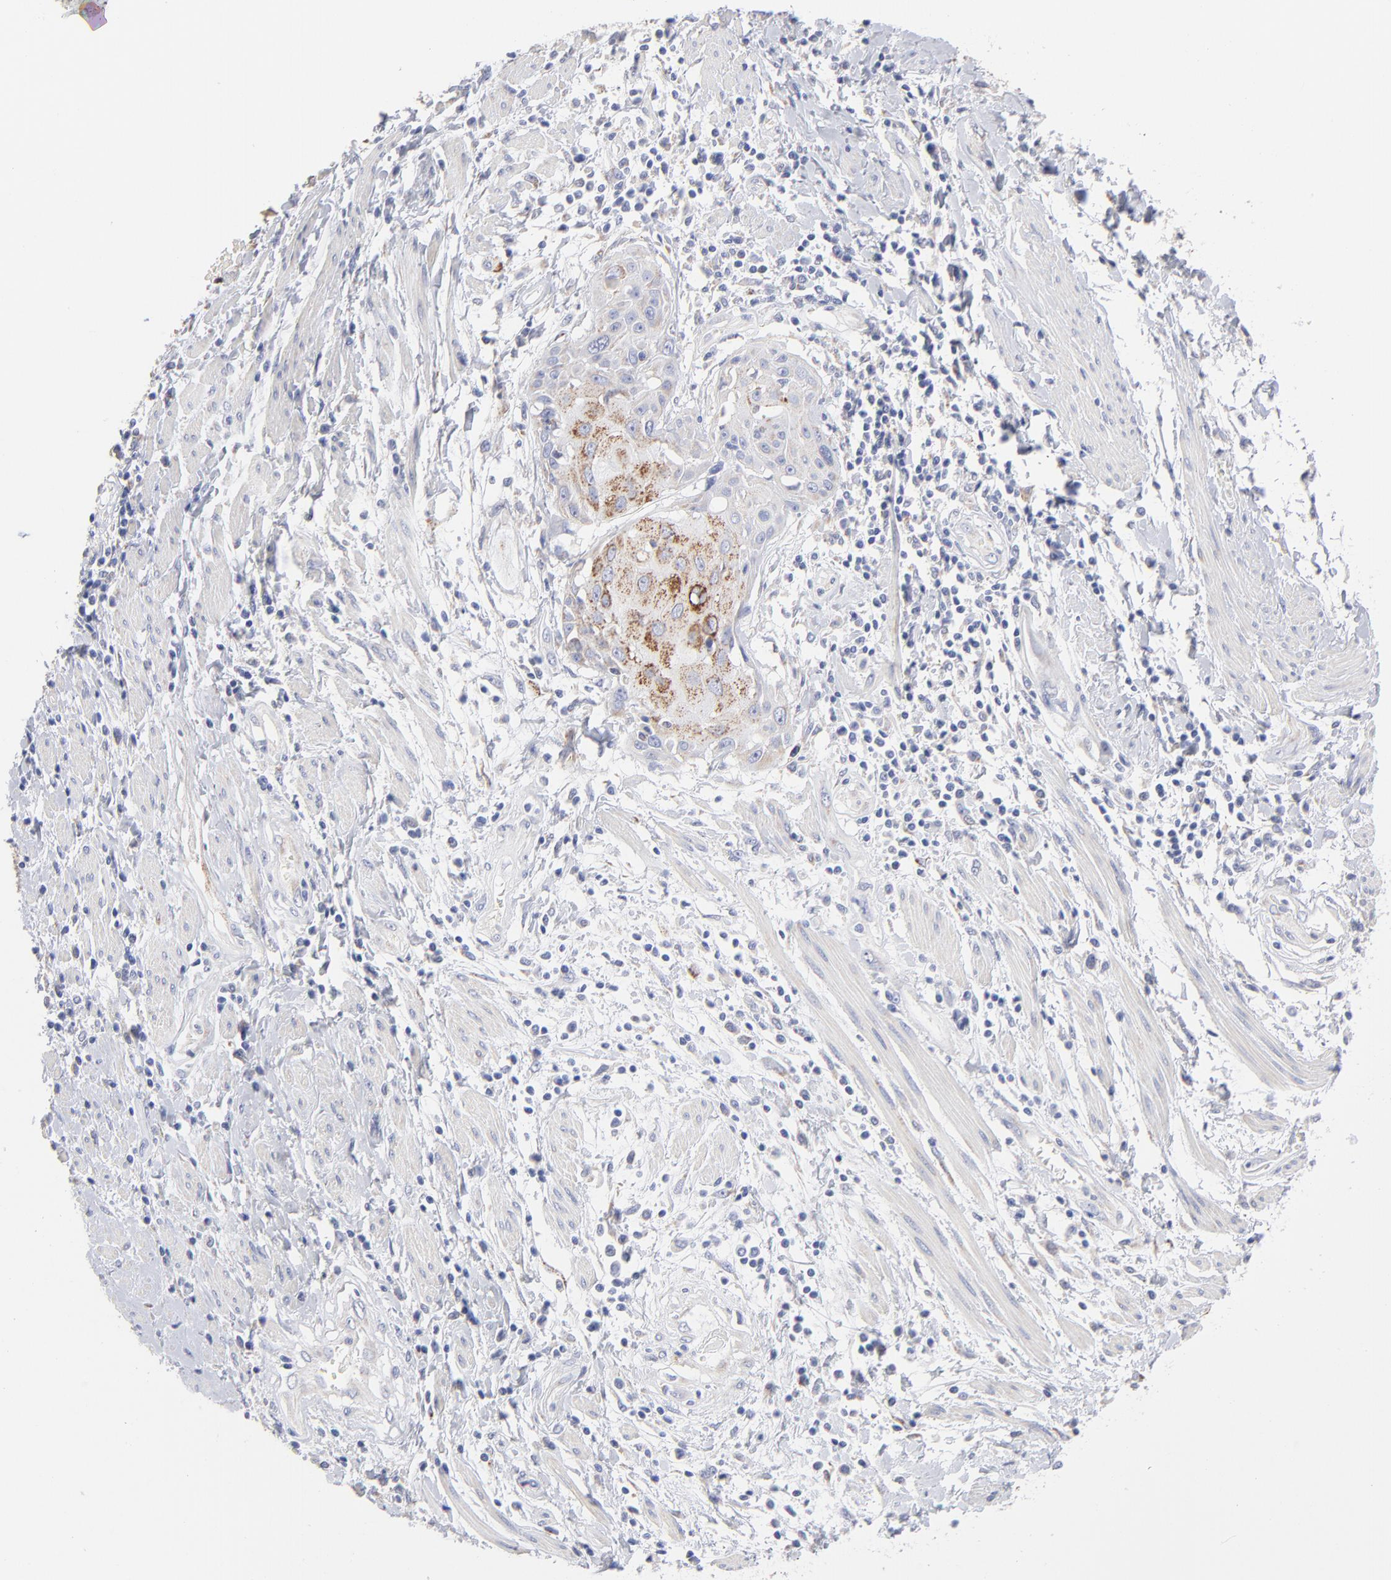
{"staining": {"intensity": "moderate", "quantity": "25%-75%", "location": "cytoplasmic/membranous"}, "tissue": "cervical cancer", "cell_type": "Tumor cells", "image_type": "cancer", "snomed": [{"axis": "morphology", "description": "Squamous cell carcinoma, NOS"}, {"axis": "topography", "description": "Cervix"}], "caption": "The image shows staining of squamous cell carcinoma (cervical), revealing moderate cytoplasmic/membranous protein staining (brown color) within tumor cells.", "gene": "TST", "patient": {"sex": "female", "age": 57}}